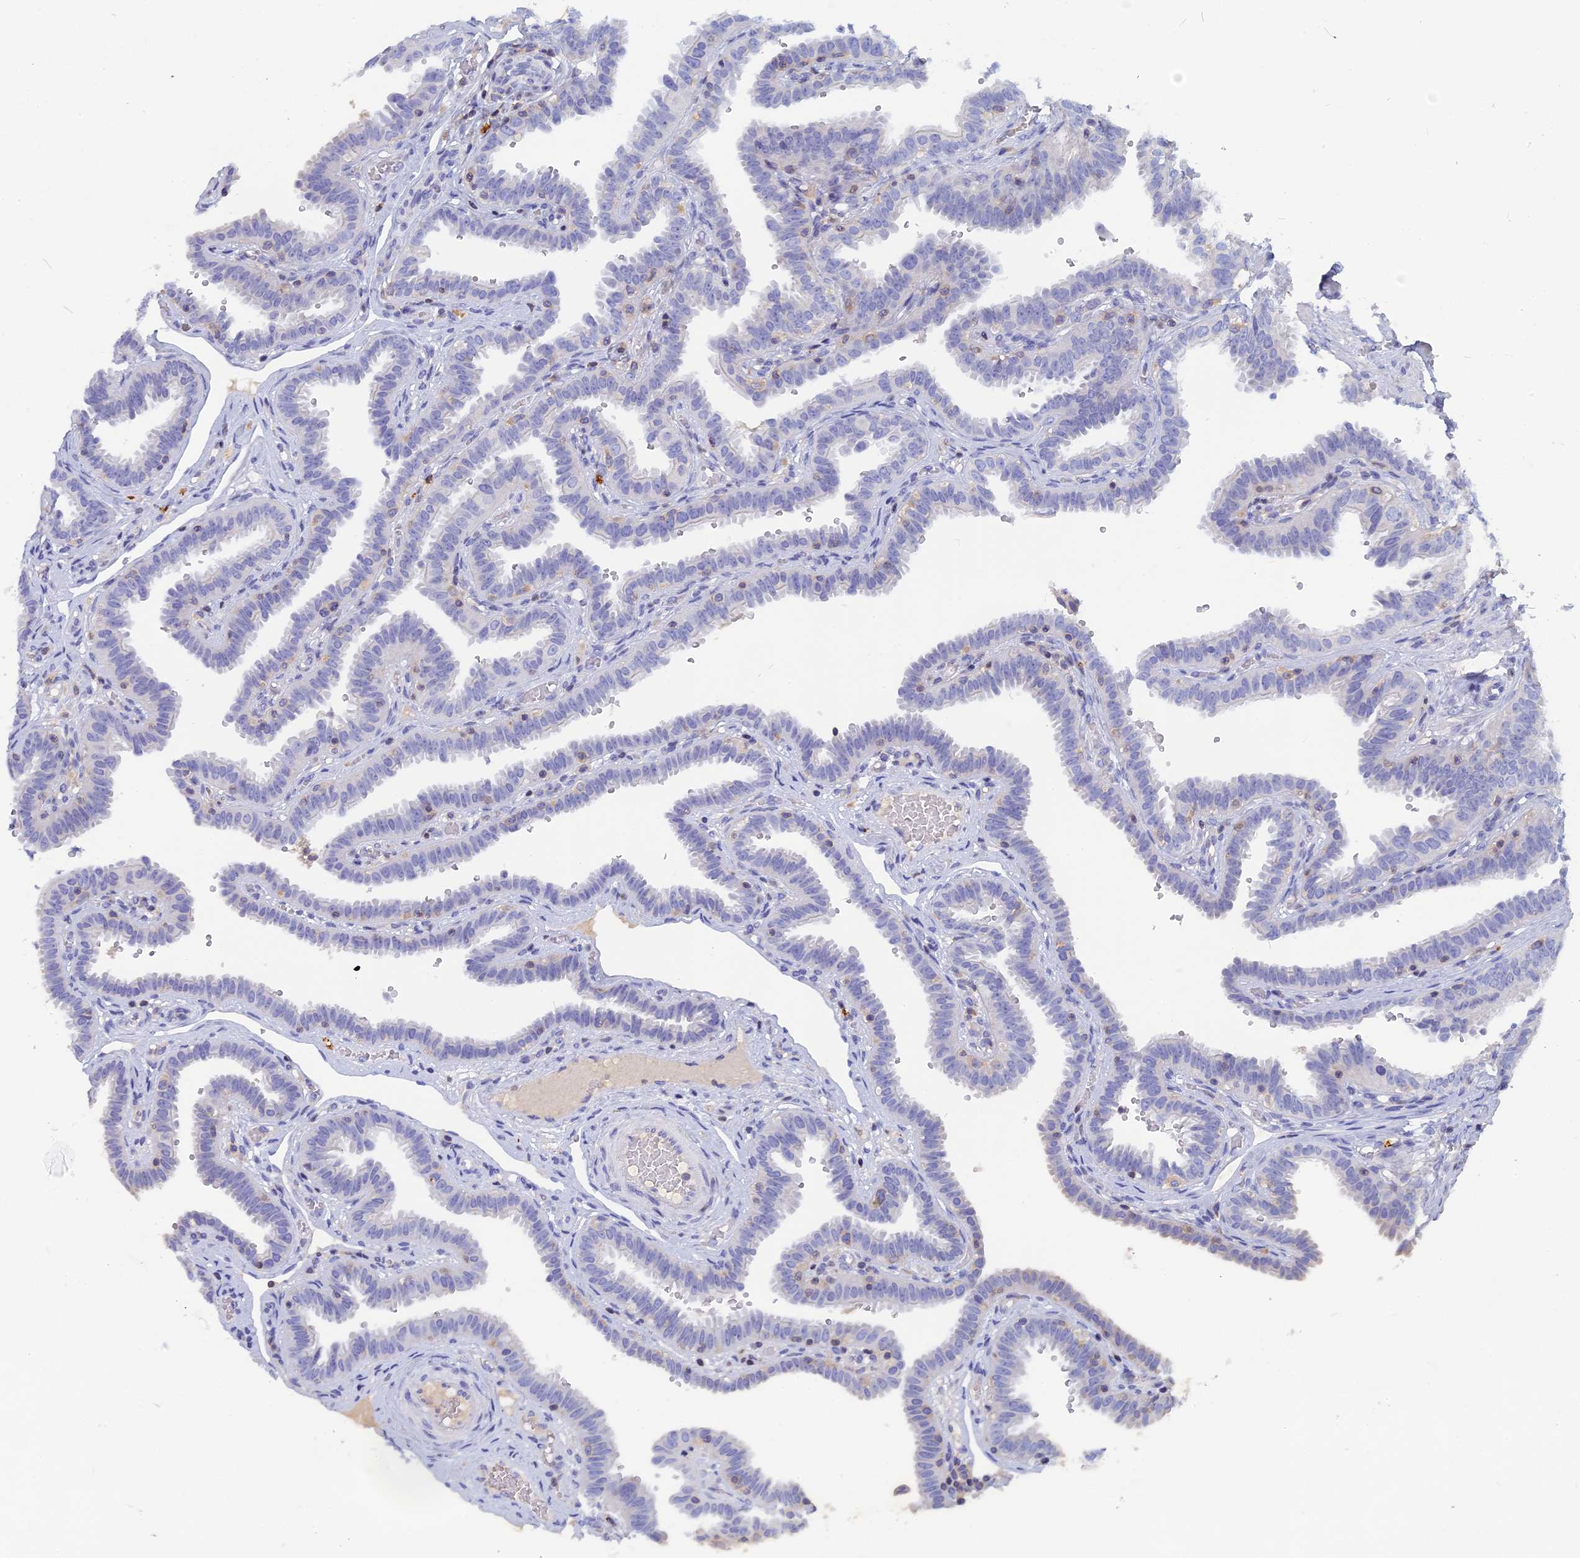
{"staining": {"intensity": "negative", "quantity": "none", "location": "none"}, "tissue": "fallopian tube", "cell_type": "Glandular cells", "image_type": "normal", "snomed": [{"axis": "morphology", "description": "Normal tissue, NOS"}, {"axis": "topography", "description": "Fallopian tube"}], "caption": "Fallopian tube stained for a protein using IHC exhibits no expression glandular cells.", "gene": "ACP7", "patient": {"sex": "female", "age": 37}}